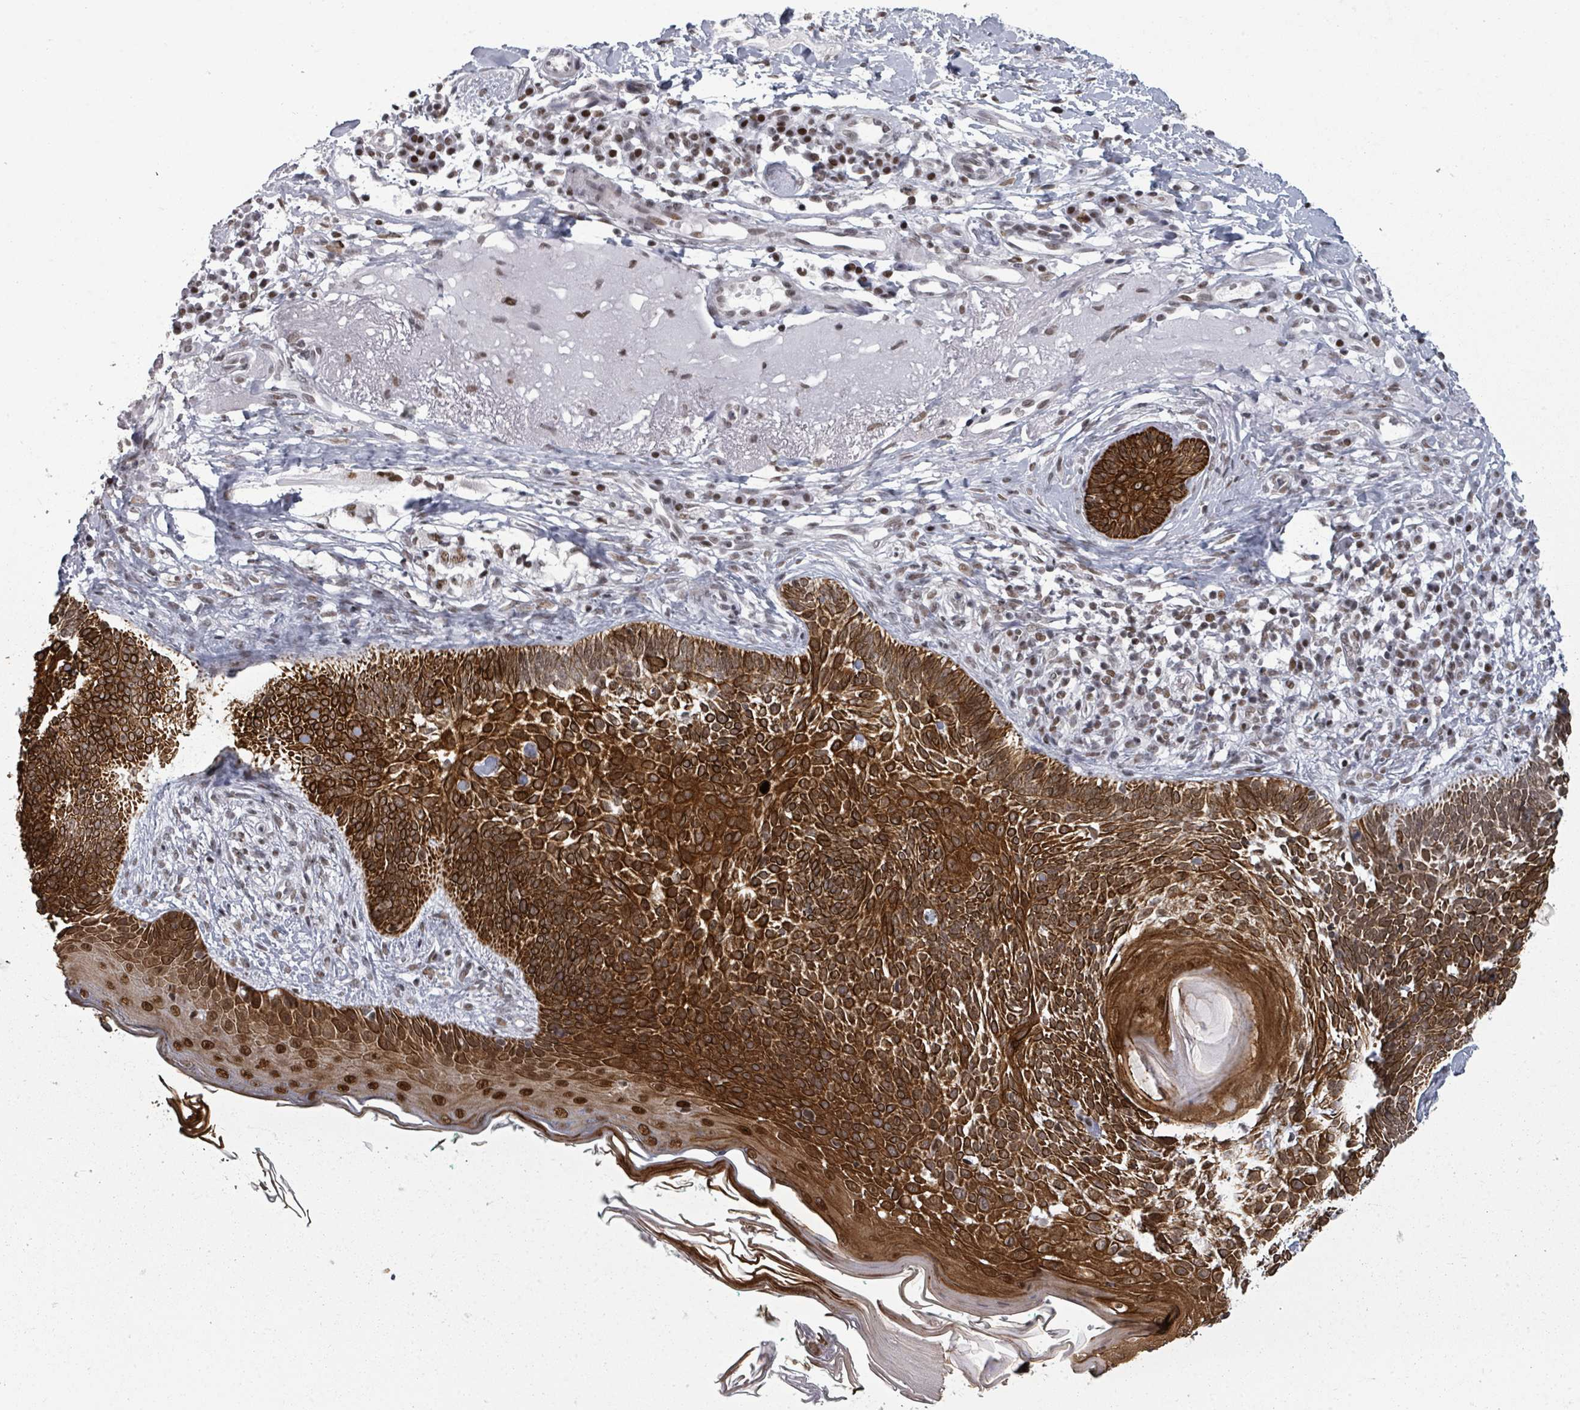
{"staining": {"intensity": "strong", "quantity": ">75%", "location": "cytoplasmic/membranous"}, "tissue": "skin cancer", "cell_type": "Tumor cells", "image_type": "cancer", "snomed": [{"axis": "morphology", "description": "Basal cell carcinoma"}, {"axis": "topography", "description": "Skin"}], "caption": "Skin cancer (basal cell carcinoma) tissue demonstrates strong cytoplasmic/membranous expression in about >75% of tumor cells, visualized by immunohistochemistry.", "gene": "ERCC5", "patient": {"sex": "male", "age": 72}}